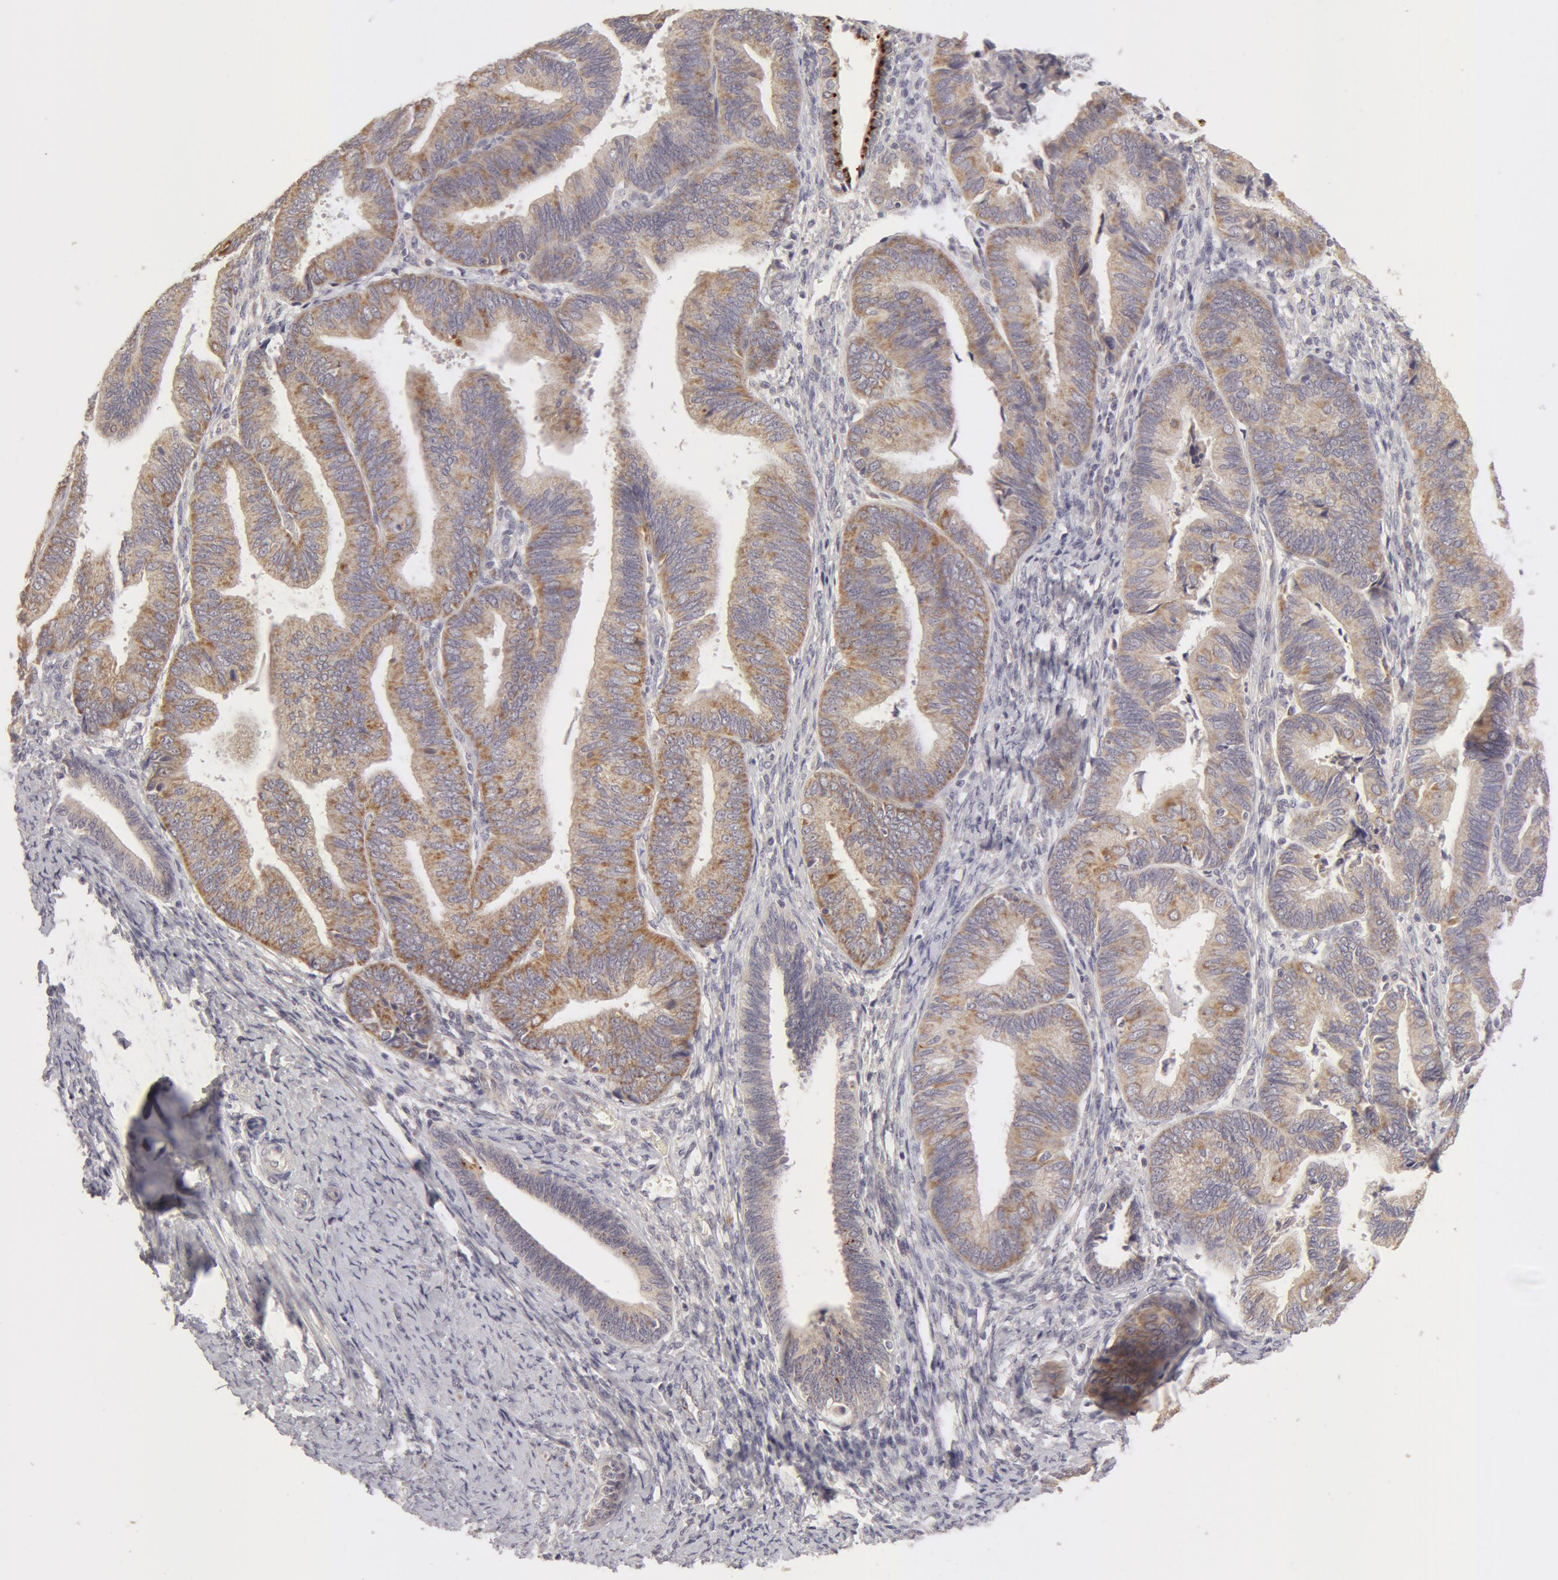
{"staining": {"intensity": "weak", "quantity": "<25%", "location": "cytoplasmic/membranous"}, "tissue": "endometrial cancer", "cell_type": "Tumor cells", "image_type": "cancer", "snomed": [{"axis": "morphology", "description": "Adenocarcinoma, NOS"}, {"axis": "topography", "description": "Endometrium"}], "caption": "This is a image of IHC staining of endometrial adenocarcinoma, which shows no expression in tumor cells.", "gene": "ADPRH", "patient": {"sex": "female", "age": 63}}